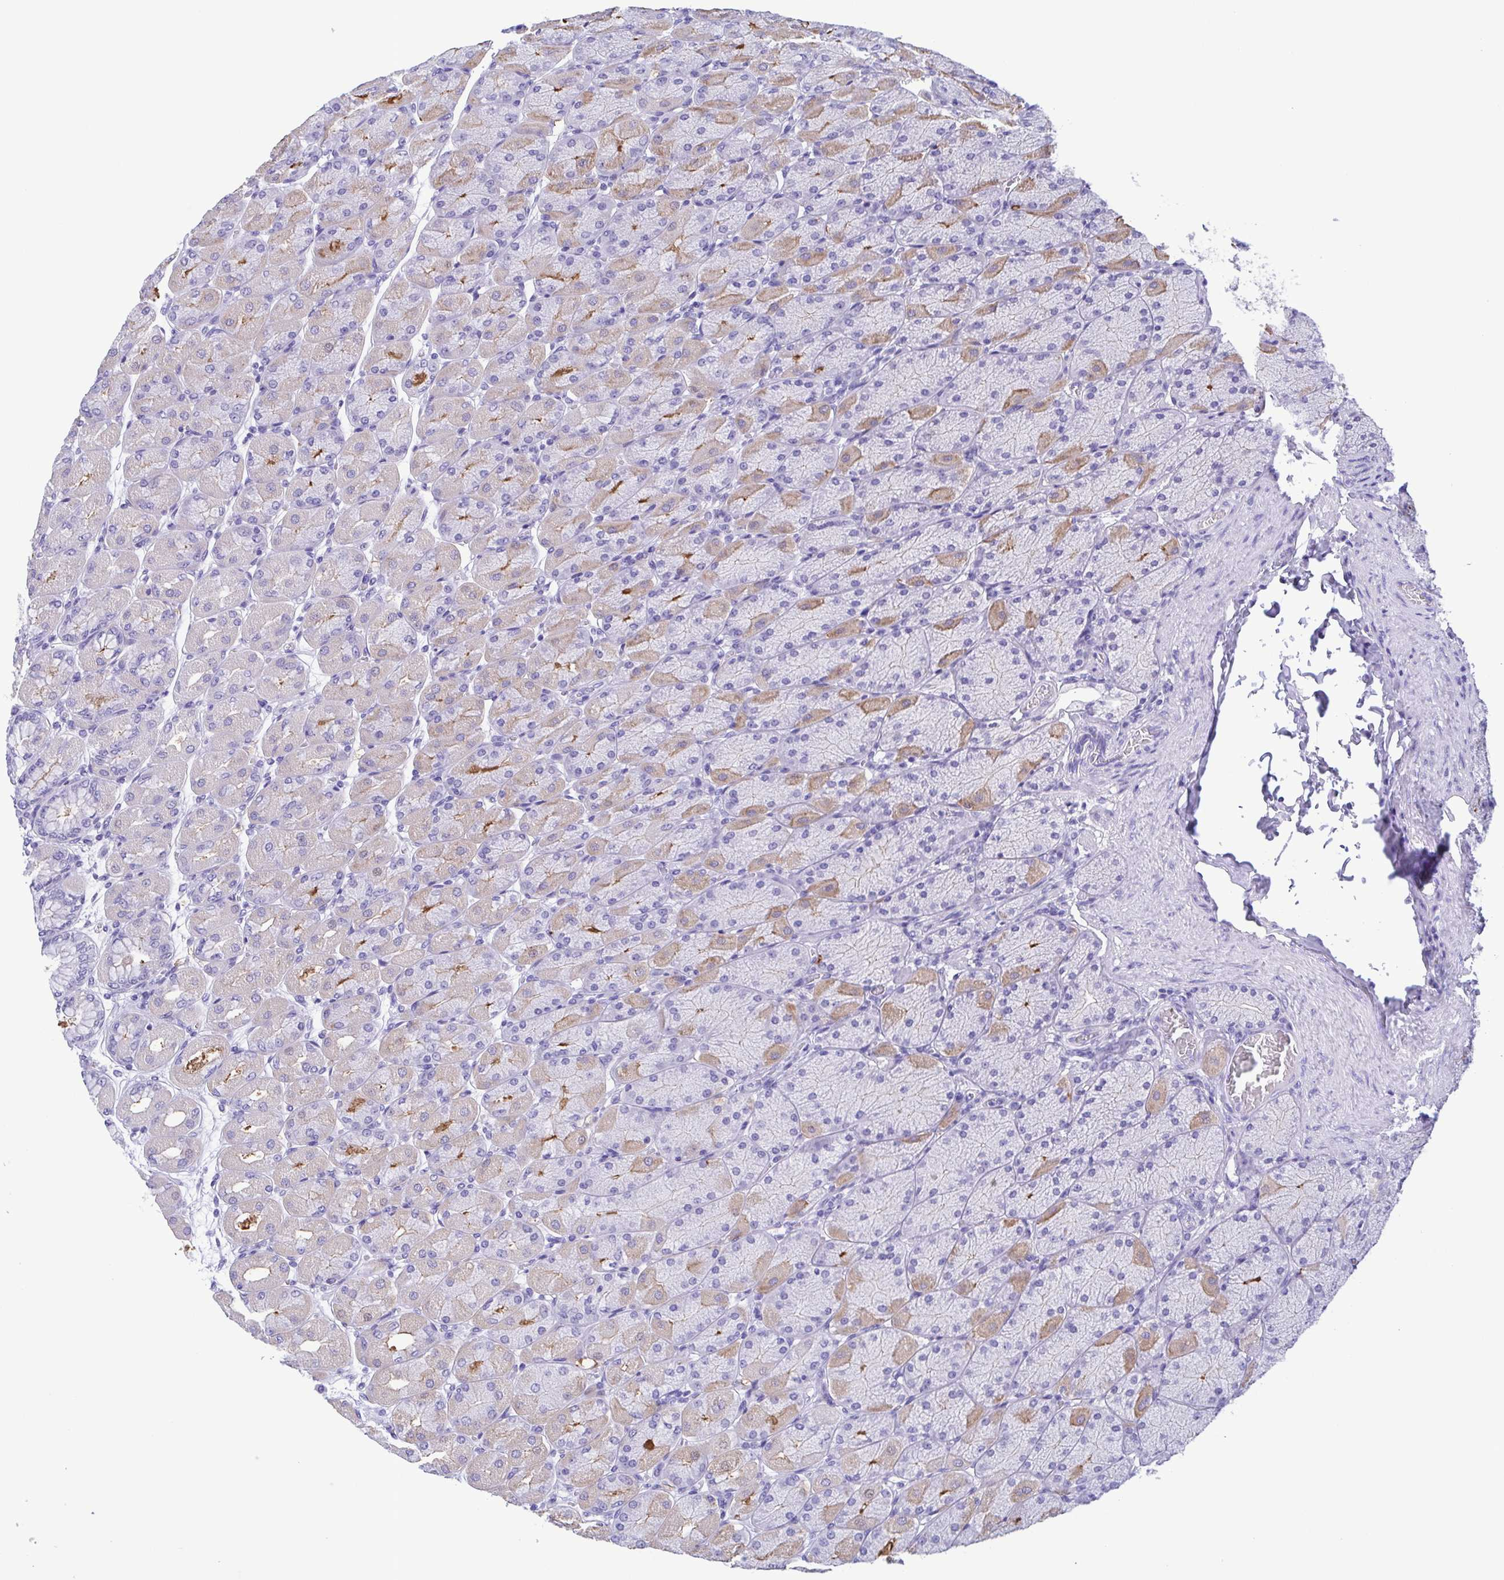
{"staining": {"intensity": "weak", "quantity": "25%-75%", "location": "cytoplasmic/membranous"}, "tissue": "stomach", "cell_type": "Glandular cells", "image_type": "normal", "snomed": [{"axis": "morphology", "description": "Normal tissue, NOS"}, {"axis": "topography", "description": "Stomach, upper"}], "caption": "Protein staining demonstrates weak cytoplasmic/membranous staining in approximately 25%-75% of glandular cells in benign stomach. (Stains: DAB in brown, nuclei in blue, Microscopy: brightfield microscopy at high magnification).", "gene": "TSPY10", "patient": {"sex": "female", "age": 56}}